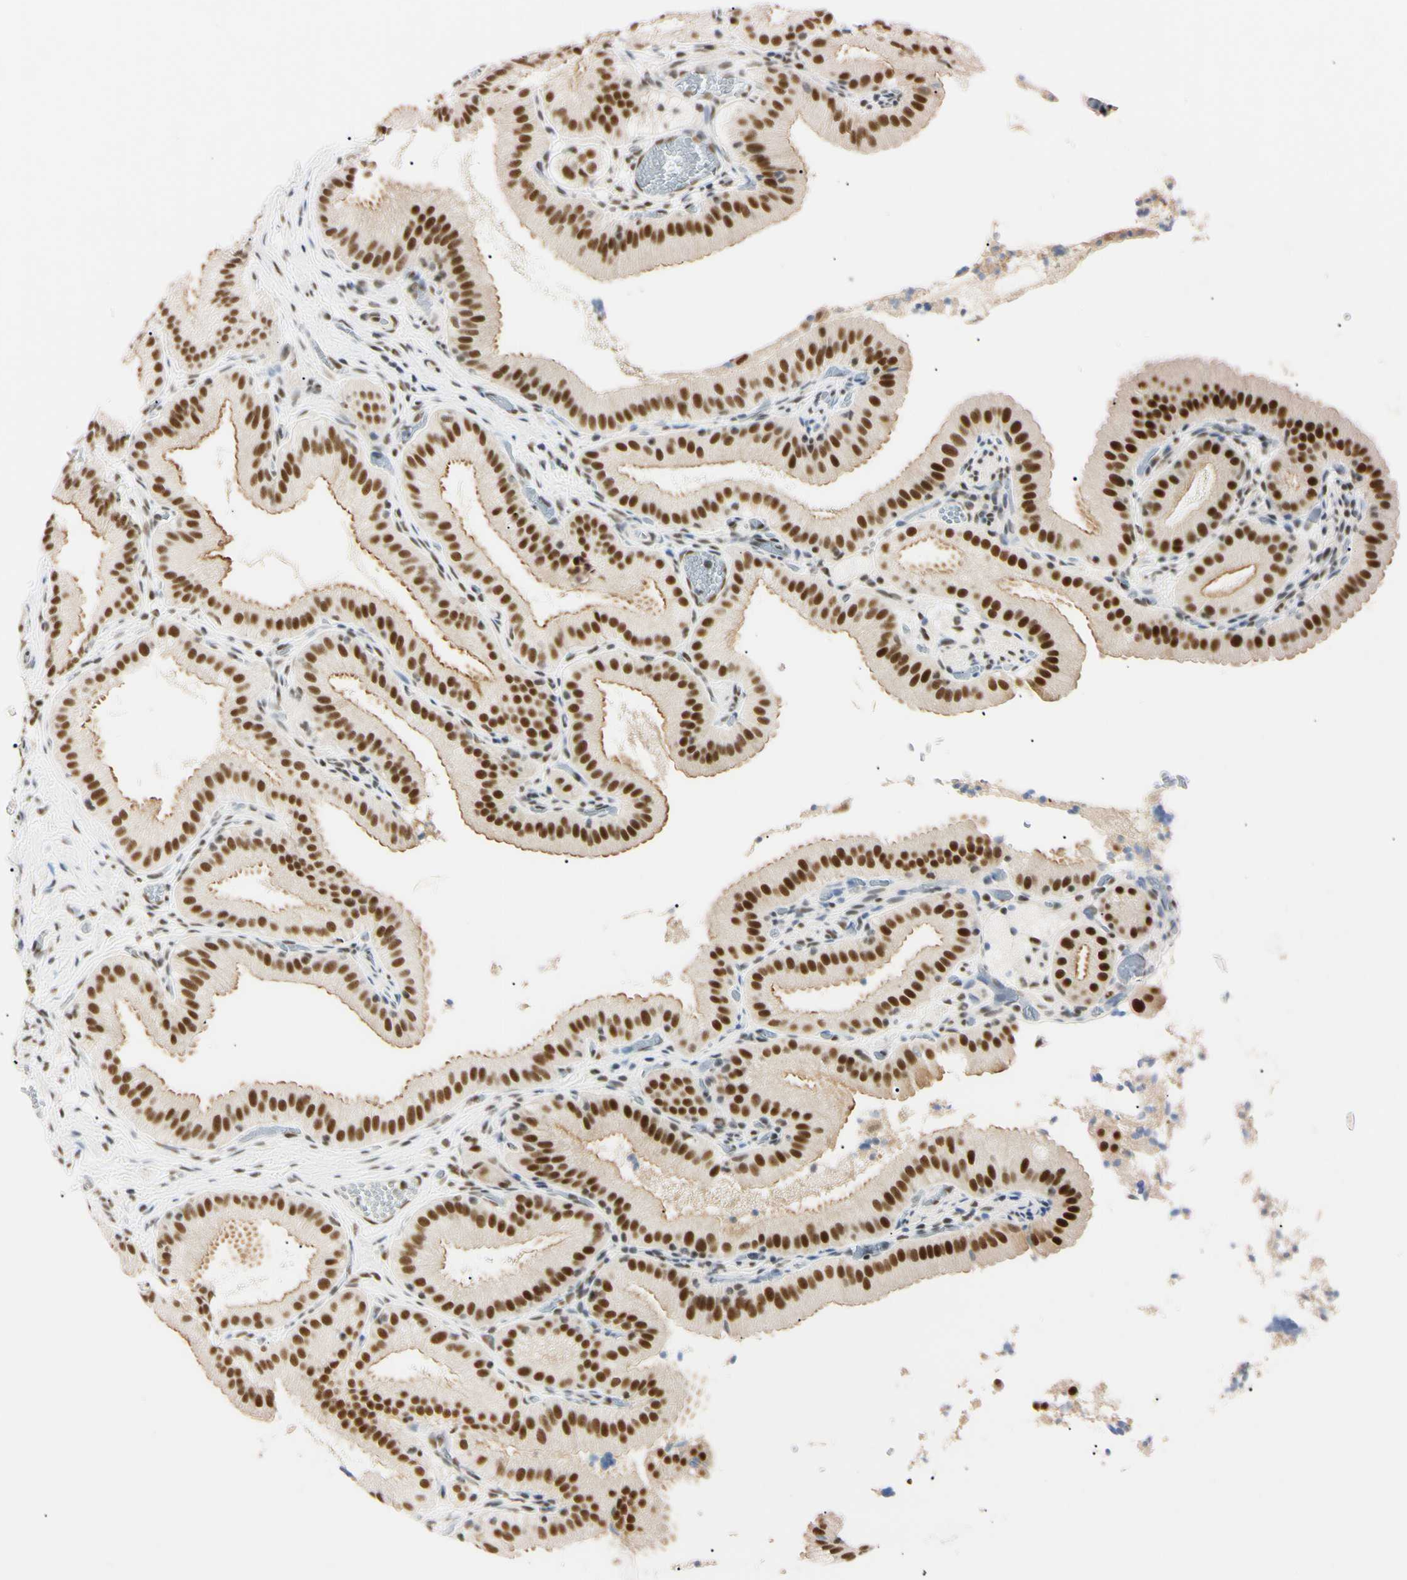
{"staining": {"intensity": "strong", "quantity": ">75%", "location": "nuclear"}, "tissue": "gallbladder", "cell_type": "Glandular cells", "image_type": "normal", "snomed": [{"axis": "morphology", "description": "Normal tissue, NOS"}, {"axis": "topography", "description": "Gallbladder"}], "caption": "IHC of normal human gallbladder shows high levels of strong nuclear positivity in approximately >75% of glandular cells.", "gene": "ZNF134", "patient": {"sex": "male", "age": 54}}